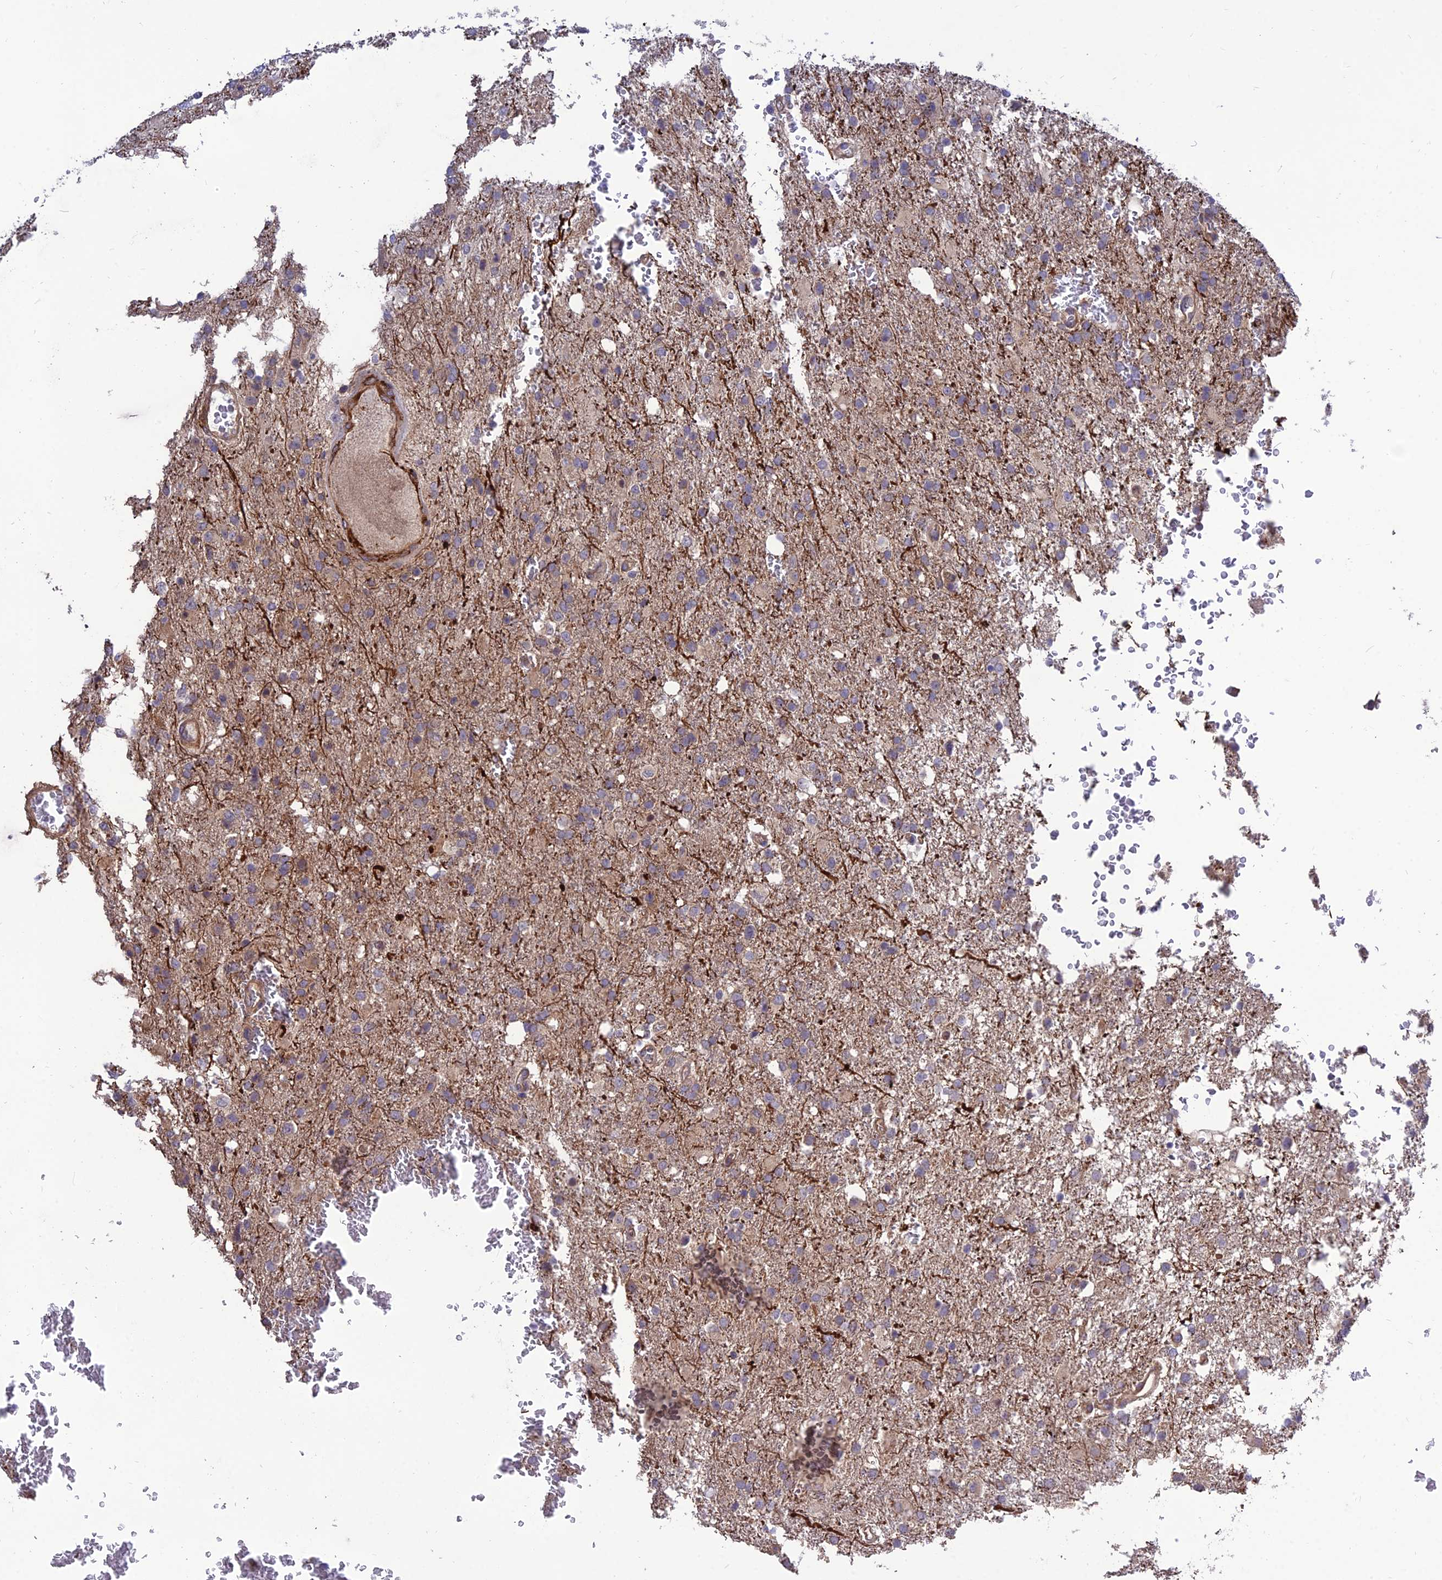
{"staining": {"intensity": "weak", "quantity": "25%-75%", "location": "cytoplasmic/membranous"}, "tissue": "glioma", "cell_type": "Tumor cells", "image_type": "cancer", "snomed": [{"axis": "morphology", "description": "Glioma, malignant, High grade"}, {"axis": "topography", "description": "Brain"}], "caption": "The histopathology image exhibits staining of malignant glioma (high-grade), revealing weak cytoplasmic/membranous protein positivity (brown color) within tumor cells. (Brightfield microscopy of DAB IHC at high magnification).", "gene": "CRTAP", "patient": {"sex": "female", "age": 74}}